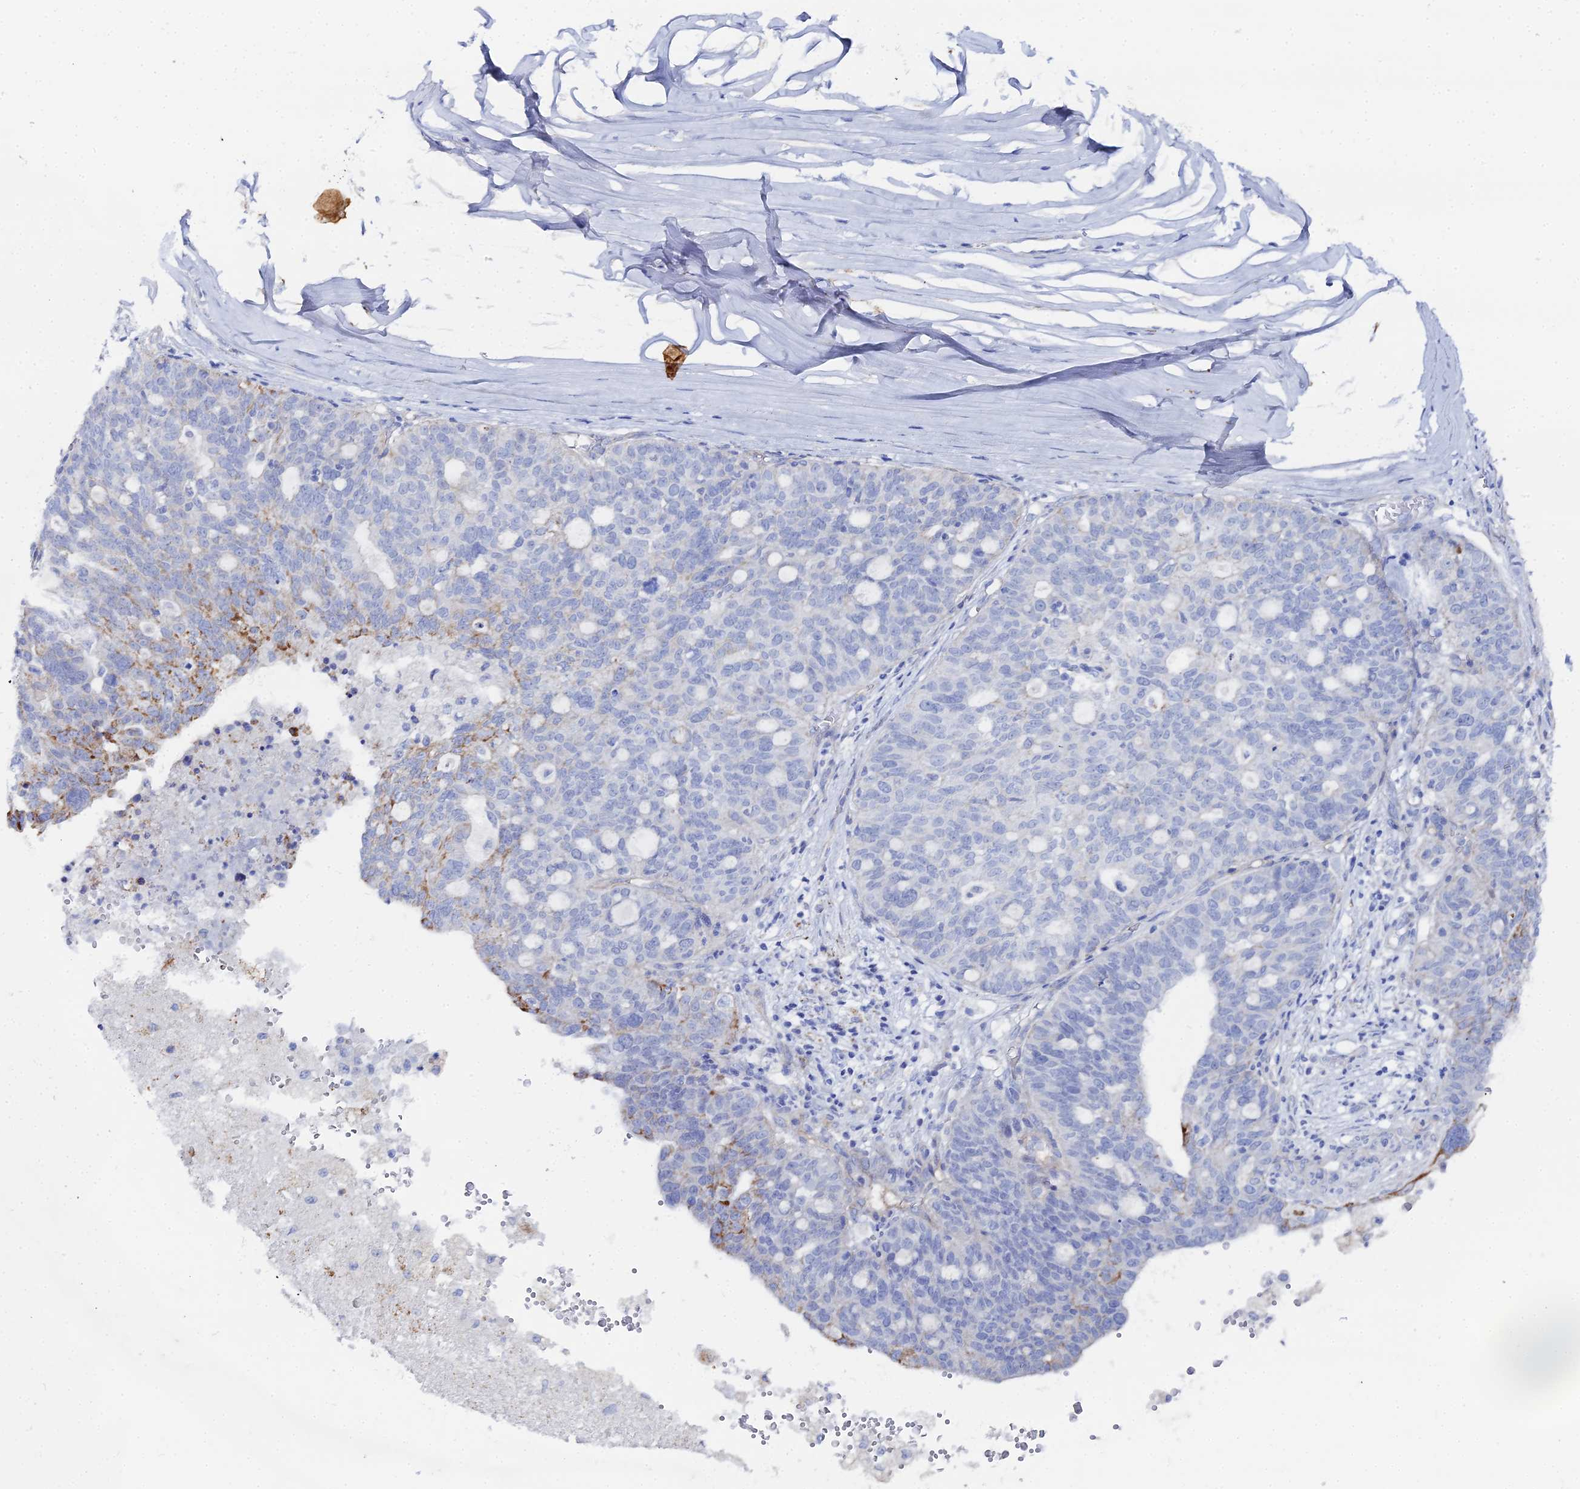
{"staining": {"intensity": "moderate", "quantity": "<25%", "location": "cytoplasmic/membranous"}, "tissue": "ovarian cancer", "cell_type": "Tumor cells", "image_type": "cancer", "snomed": [{"axis": "morphology", "description": "Cystadenocarcinoma, serous, NOS"}, {"axis": "topography", "description": "Ovary"}], "caption": "The immunohistochemical stain highlights moderate cytoplasmic/membranous expression in tumor cells of serous cystadenocarcinoma (ovarian) tissue. The staining is performed using DAB brown chromogen to label protein expression. The nuclei are counter-stained blue using hematoxylin.", "gene": "DHX34", "patient": {"sex": "female", "age": 59}}